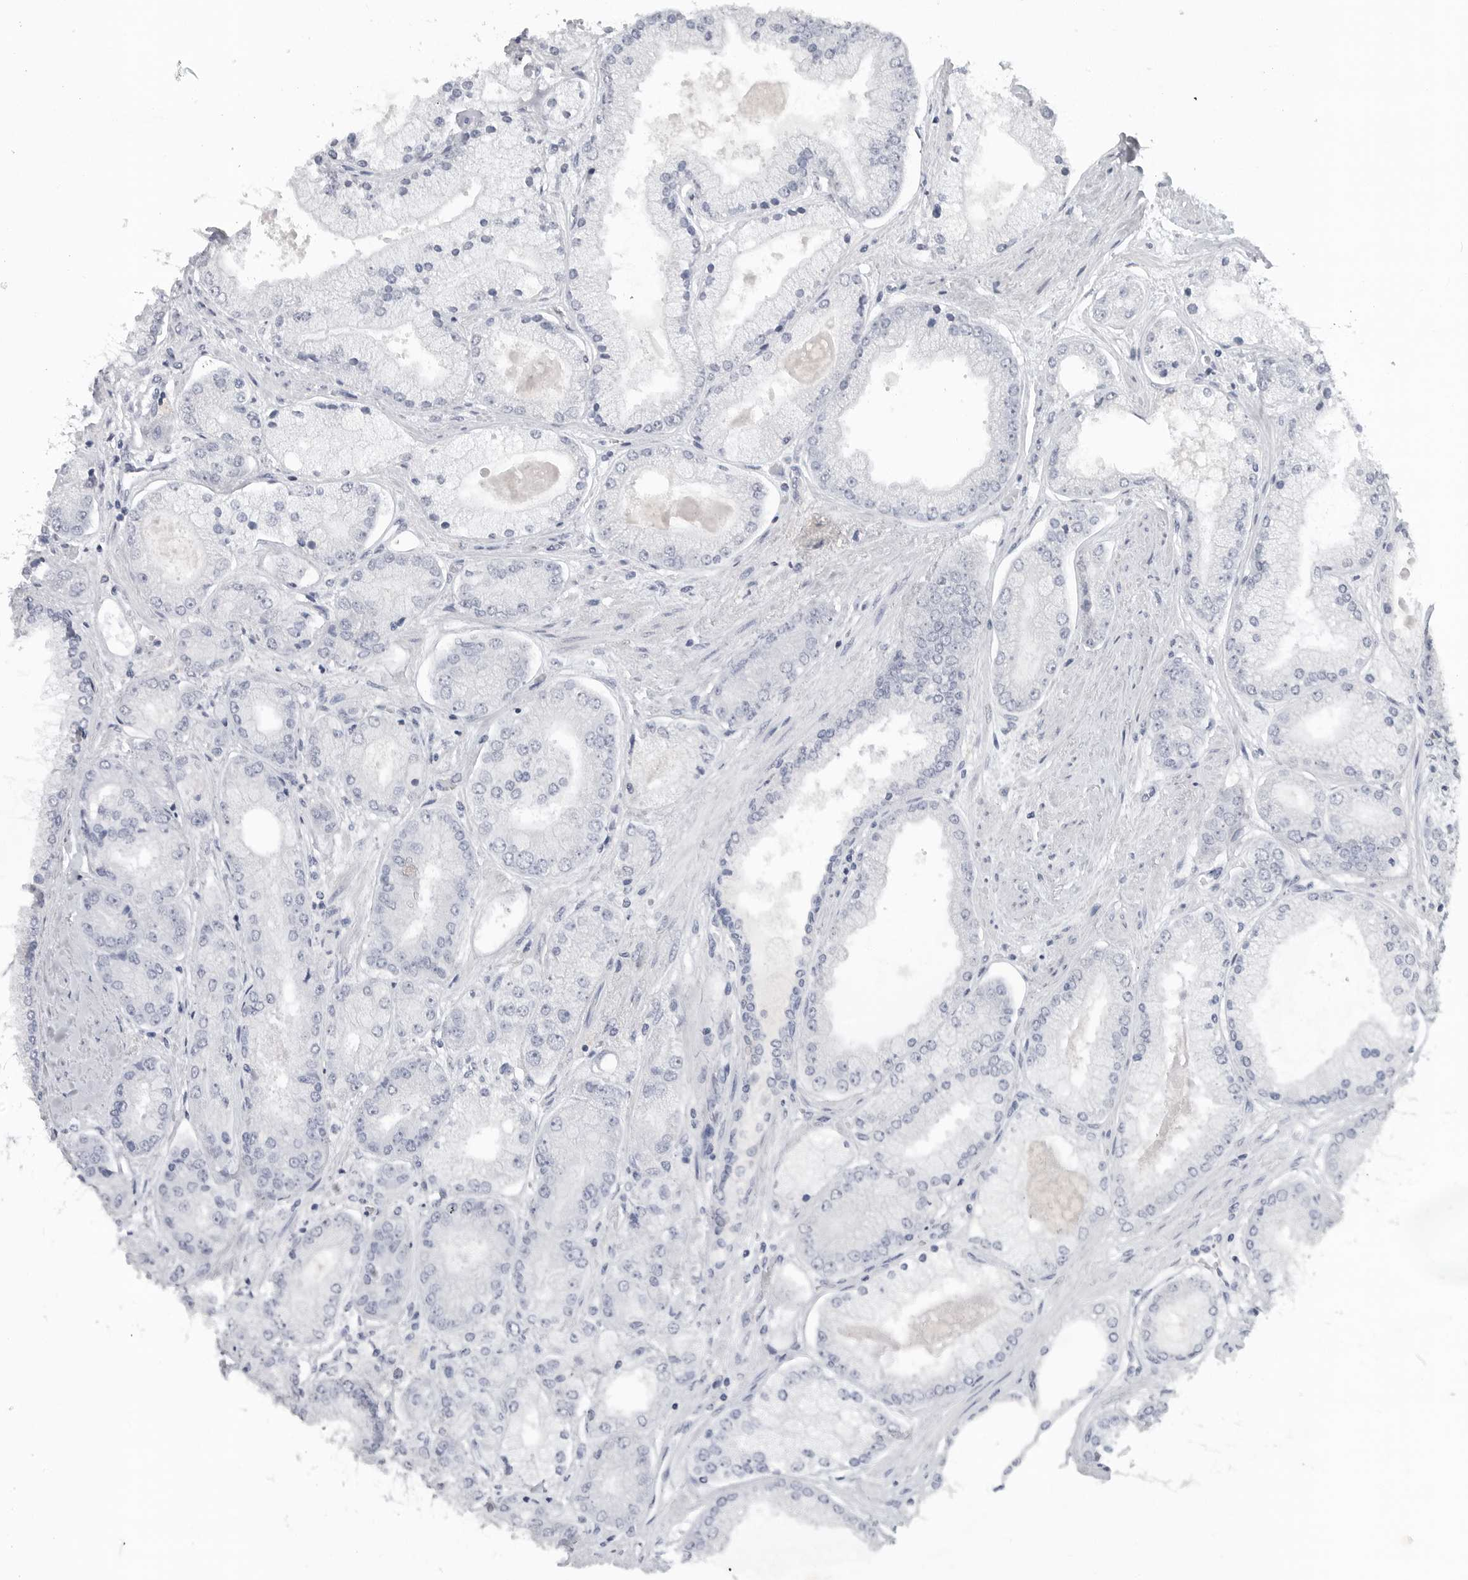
{"staining": {"intensity": "negative", "quantity": "none", "location": "none"}, "tissue": "prostate cancer", "cell_type": "Tumor cells", "image_type": "cancer", "snomed": [{"axis": "morphology", "description": "Adenocarcinoma, High grade"}, {"axis": "topography", "description": "Prostate"}], "caption": "Prostate cancer (adenocarcinoma (high-grade)) was stained to show a protein in brown. There is no significant staining in tumor cells.", "gene": "LY6D", "patient": {"sex": "male", "age": 58}}